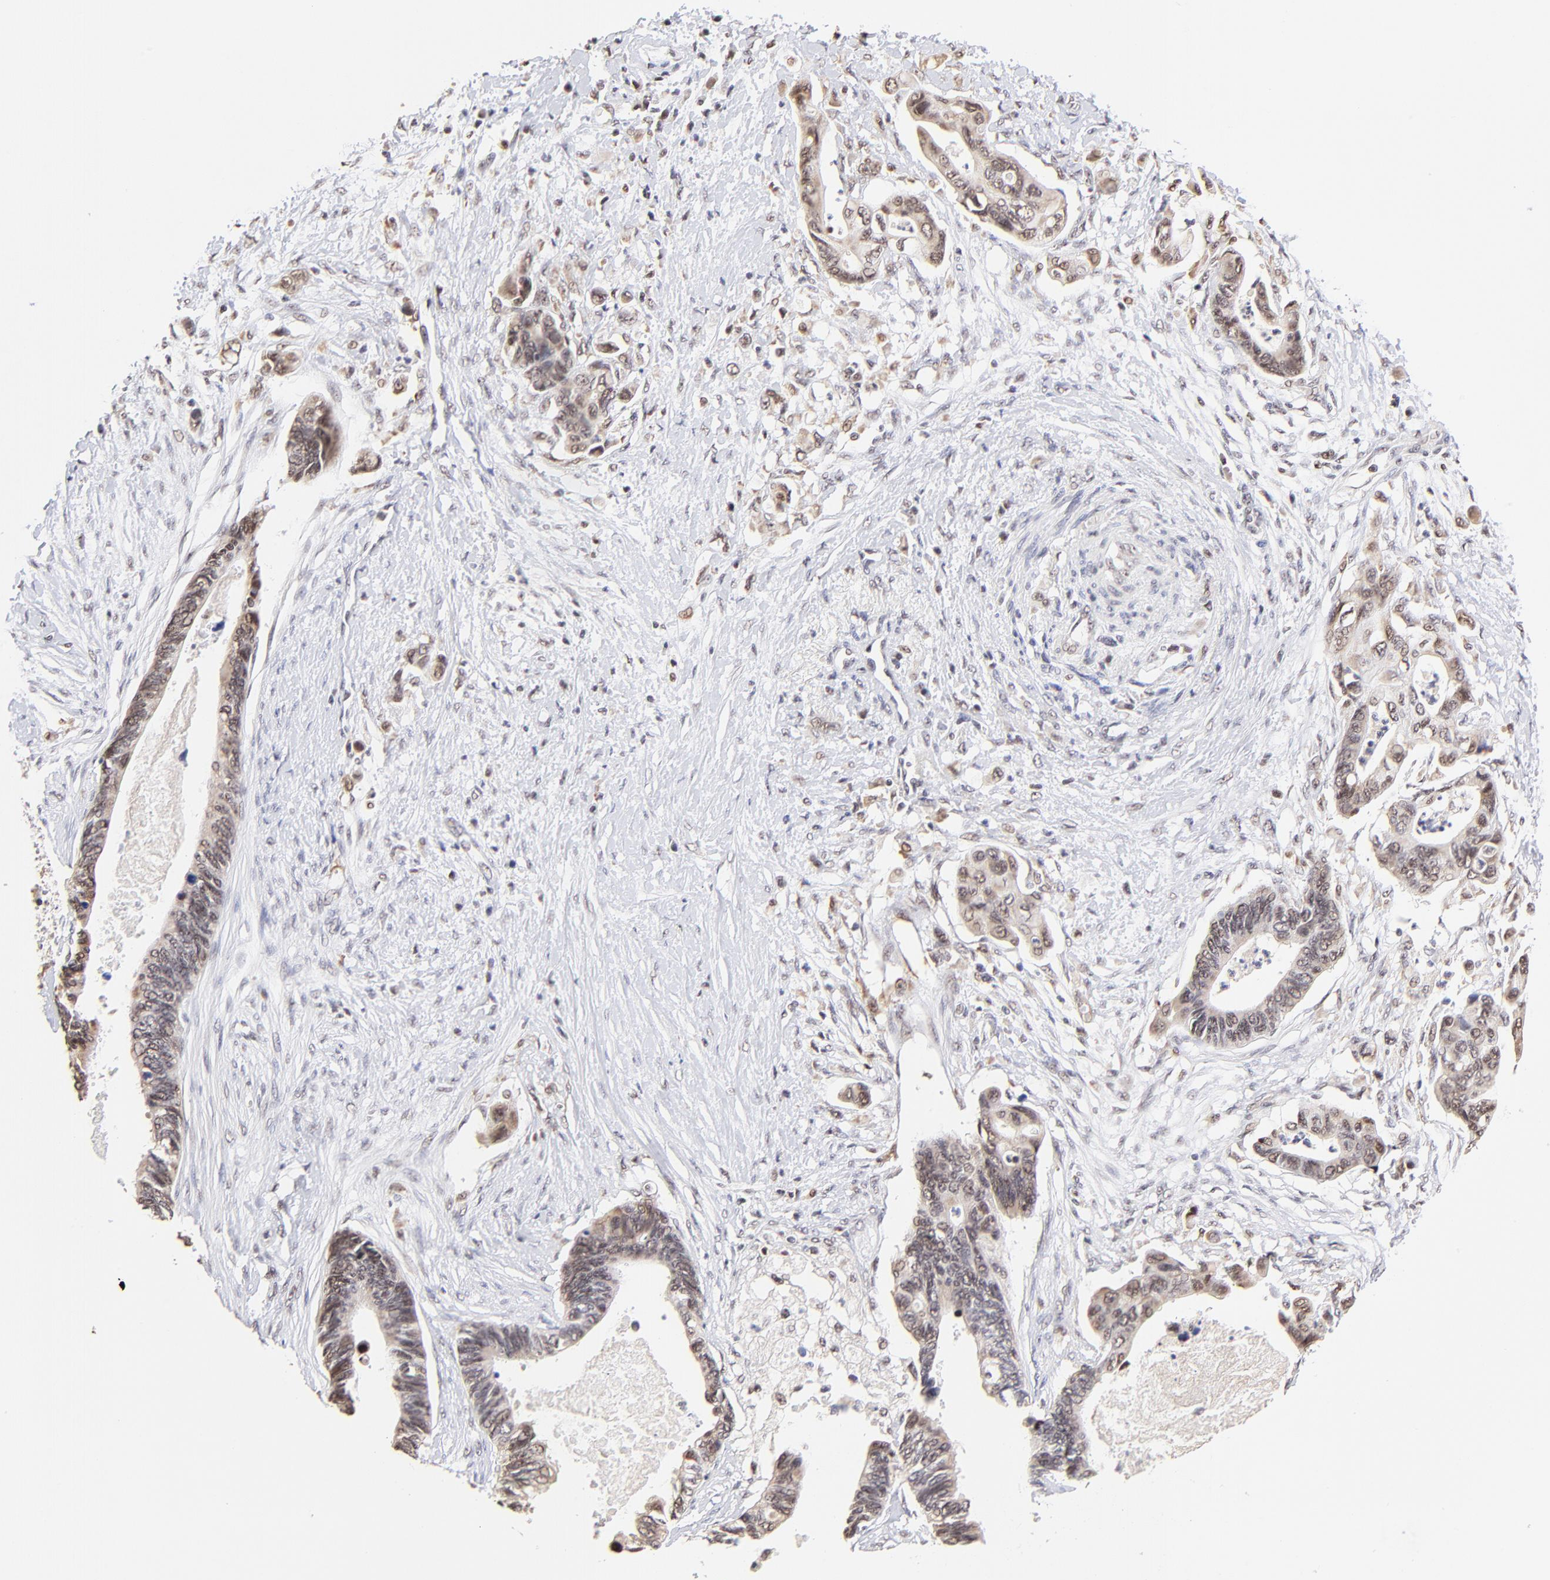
{"staining": {"intensity": "weak", "quantity": ">75%", "location": "cytoplasmic/membranous,nuclear"}, "tissue": "pancreatic cancer", "cell_type": "Tumor cells", "image_type": "cancer", "snomed": [{"axis": "morphology", "description": "Adenocarcinoma, NOS"}, {"axis": "topography", "description": "Pancreas"}], "caption": "Immunohistochemistry (IHC) staining of pancreatic cancer (adenocarcinoma), which reveals low levels of weak cytoplasmic/membranous and nuclear positivity in approximately >75% of tumor cells indicating weak cytoplasmic/membranous and nuclear protein expression. The staining was performed using DAB (brown) for protein detection and nuclei were counterstained in hematoxylin (blue).", "gene": "ZNF670", "patient": {"sex": "female", "age": 70}}